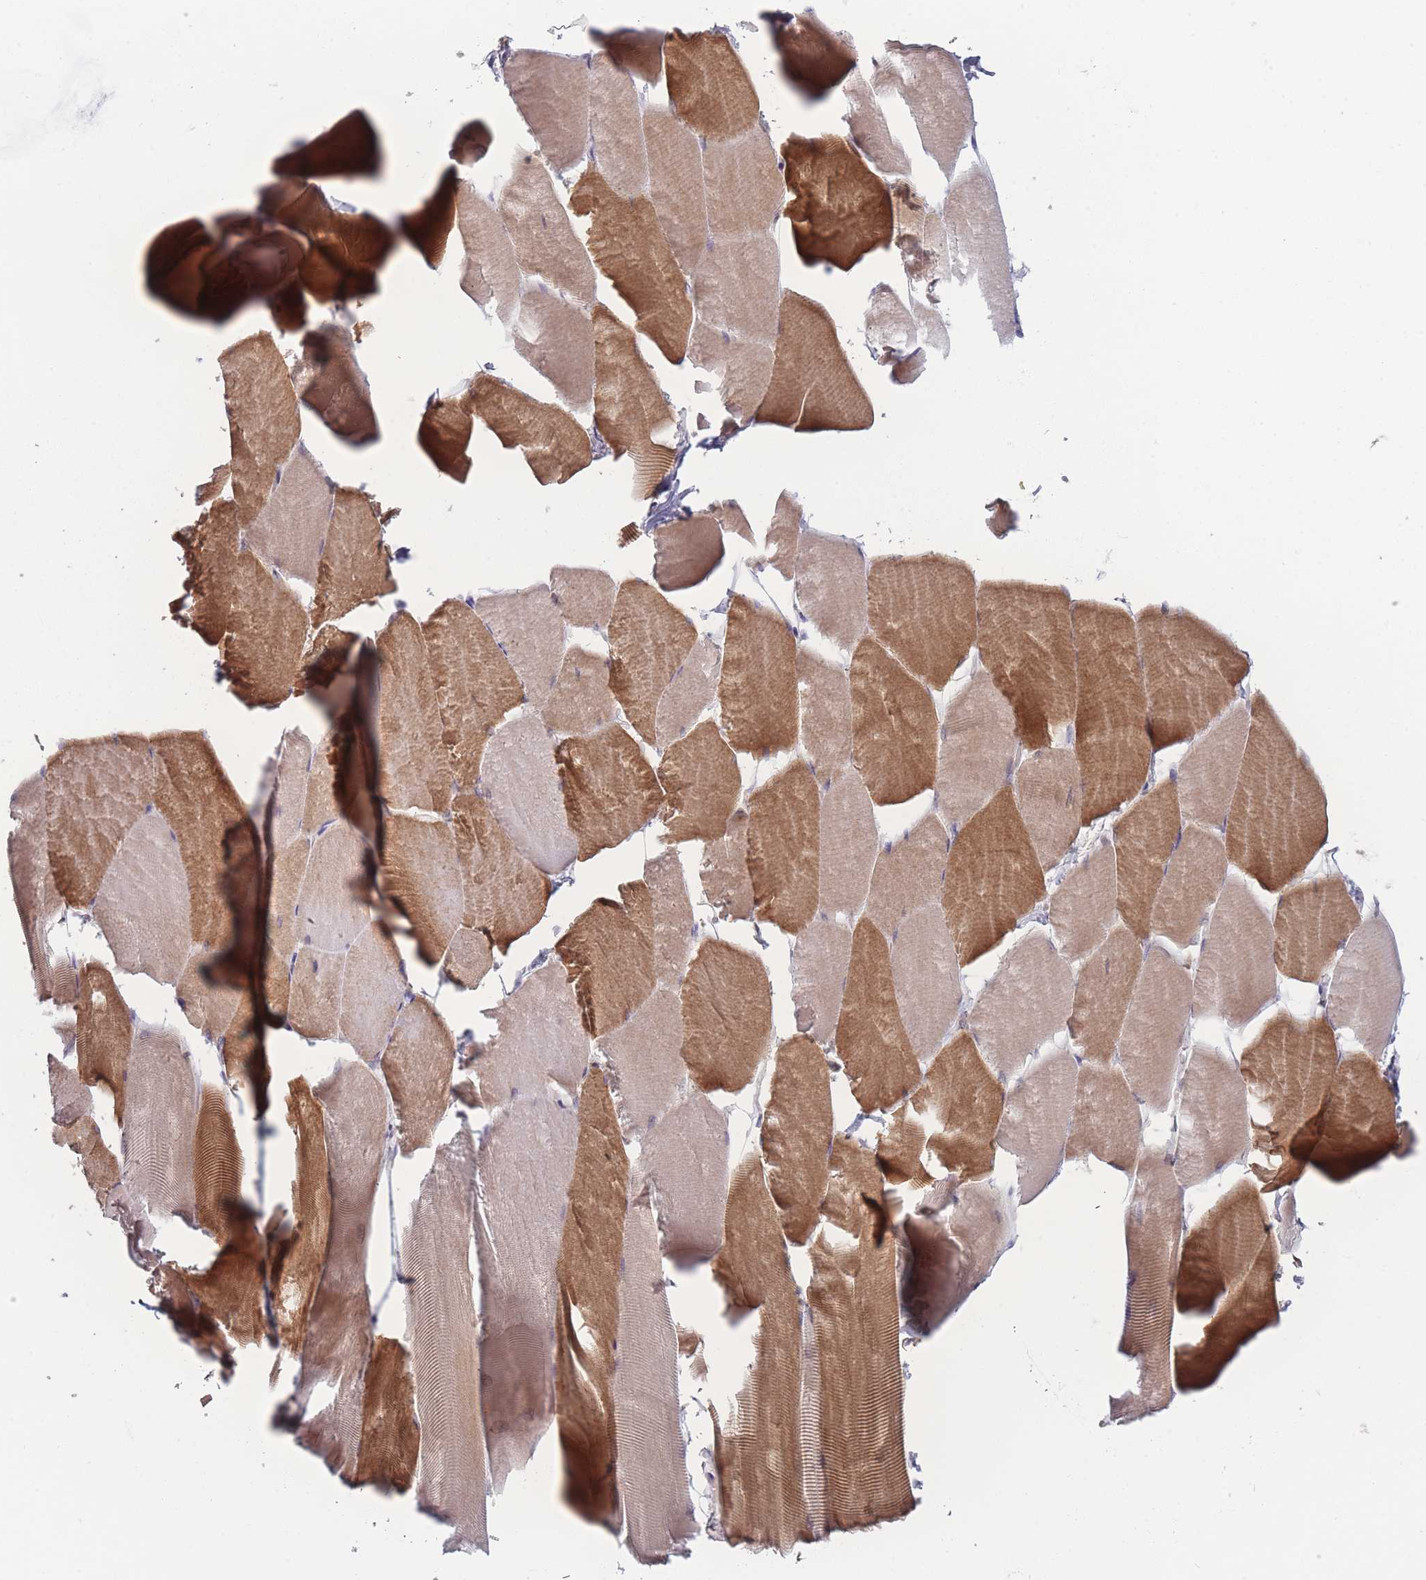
{"staining": {"intensity": "moderate", "quantity": "25%-75%", "location": "cytoplasmic/membranous"}, "tissue": "skeletal muscle", "cell_type": "Myocytes", "image_type": "normal", "snomed": [{"axis": "morphology", "description": "Normal tissue, NOS"}, {"axis": "topography", "description": "Skeletal muscle"}], "caption": "An image showing moderate cytoplasmic/membranous staining in approximately 25%-75% of myocytes in benign skeletal muscle, as visualized by brown immunohistochemical staining.", "gene": "TMEM232", "patient": {"sex": "male", "age": 25}}